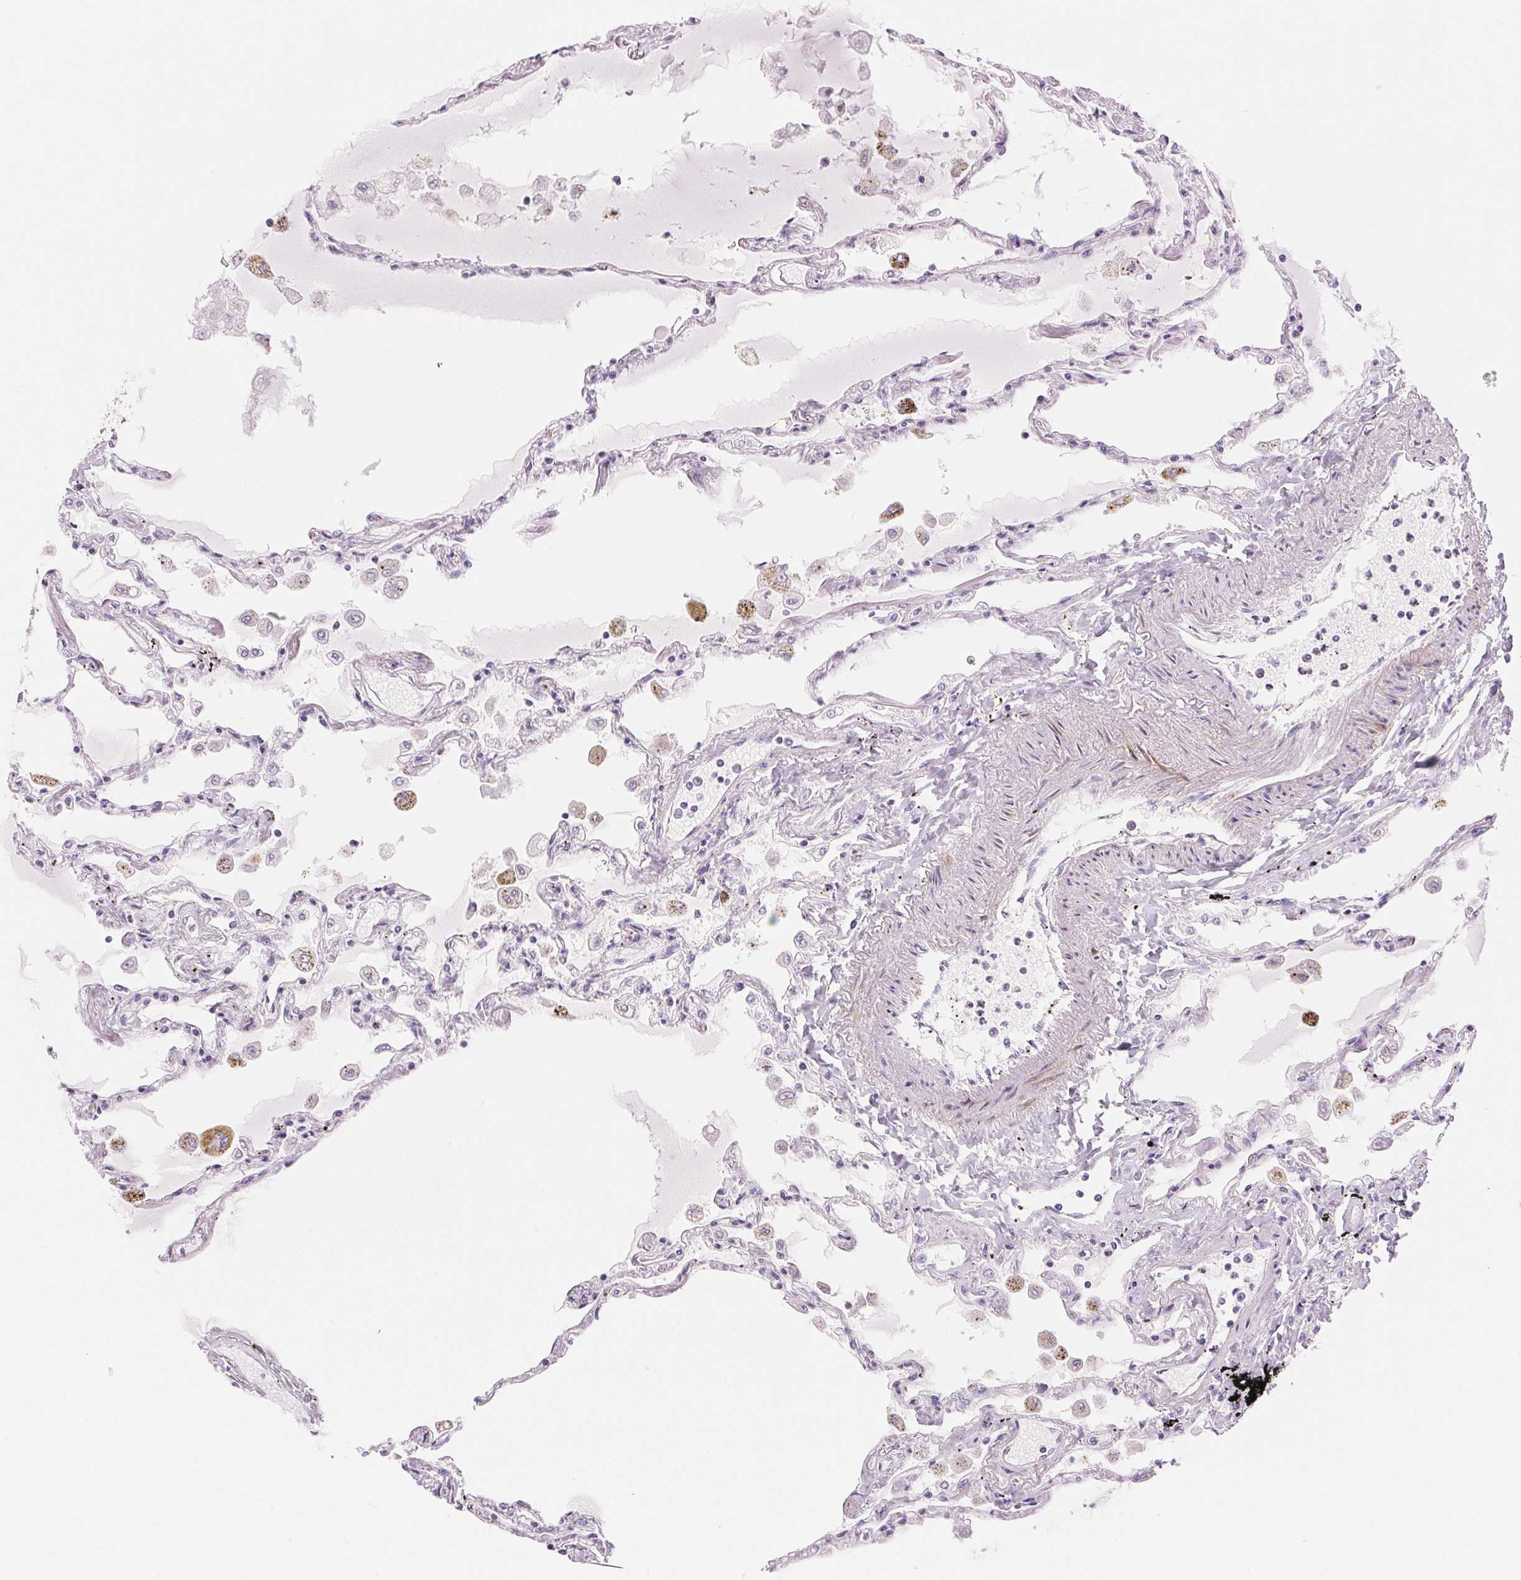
{"staining": {"intensity": "negative", "quantity": "none", "location": "none"}, "tissue": "lung", "cell_type": "Alveolar cells", "image_type": "normal", "snomed": [{"axis": "morphology", "description": "Normal tissue, NOS"}, {"axis": "morphology", "description": "Adenocarcinoma, NOS"}, {"axis": "topography", "description": "Cartilage tissue"}, {"axis": "topography", "description": "Lung"}], "caption": "Alveolar cells are negative for protein expression in benign human lung. (DAB (3,3'-diaminobenzidine) immunohistochemistry (IHC) visualized using brightfield microscopy, high magnification).", "gene": "SMTN", "patient": {"sex": "female", "age": 67}}